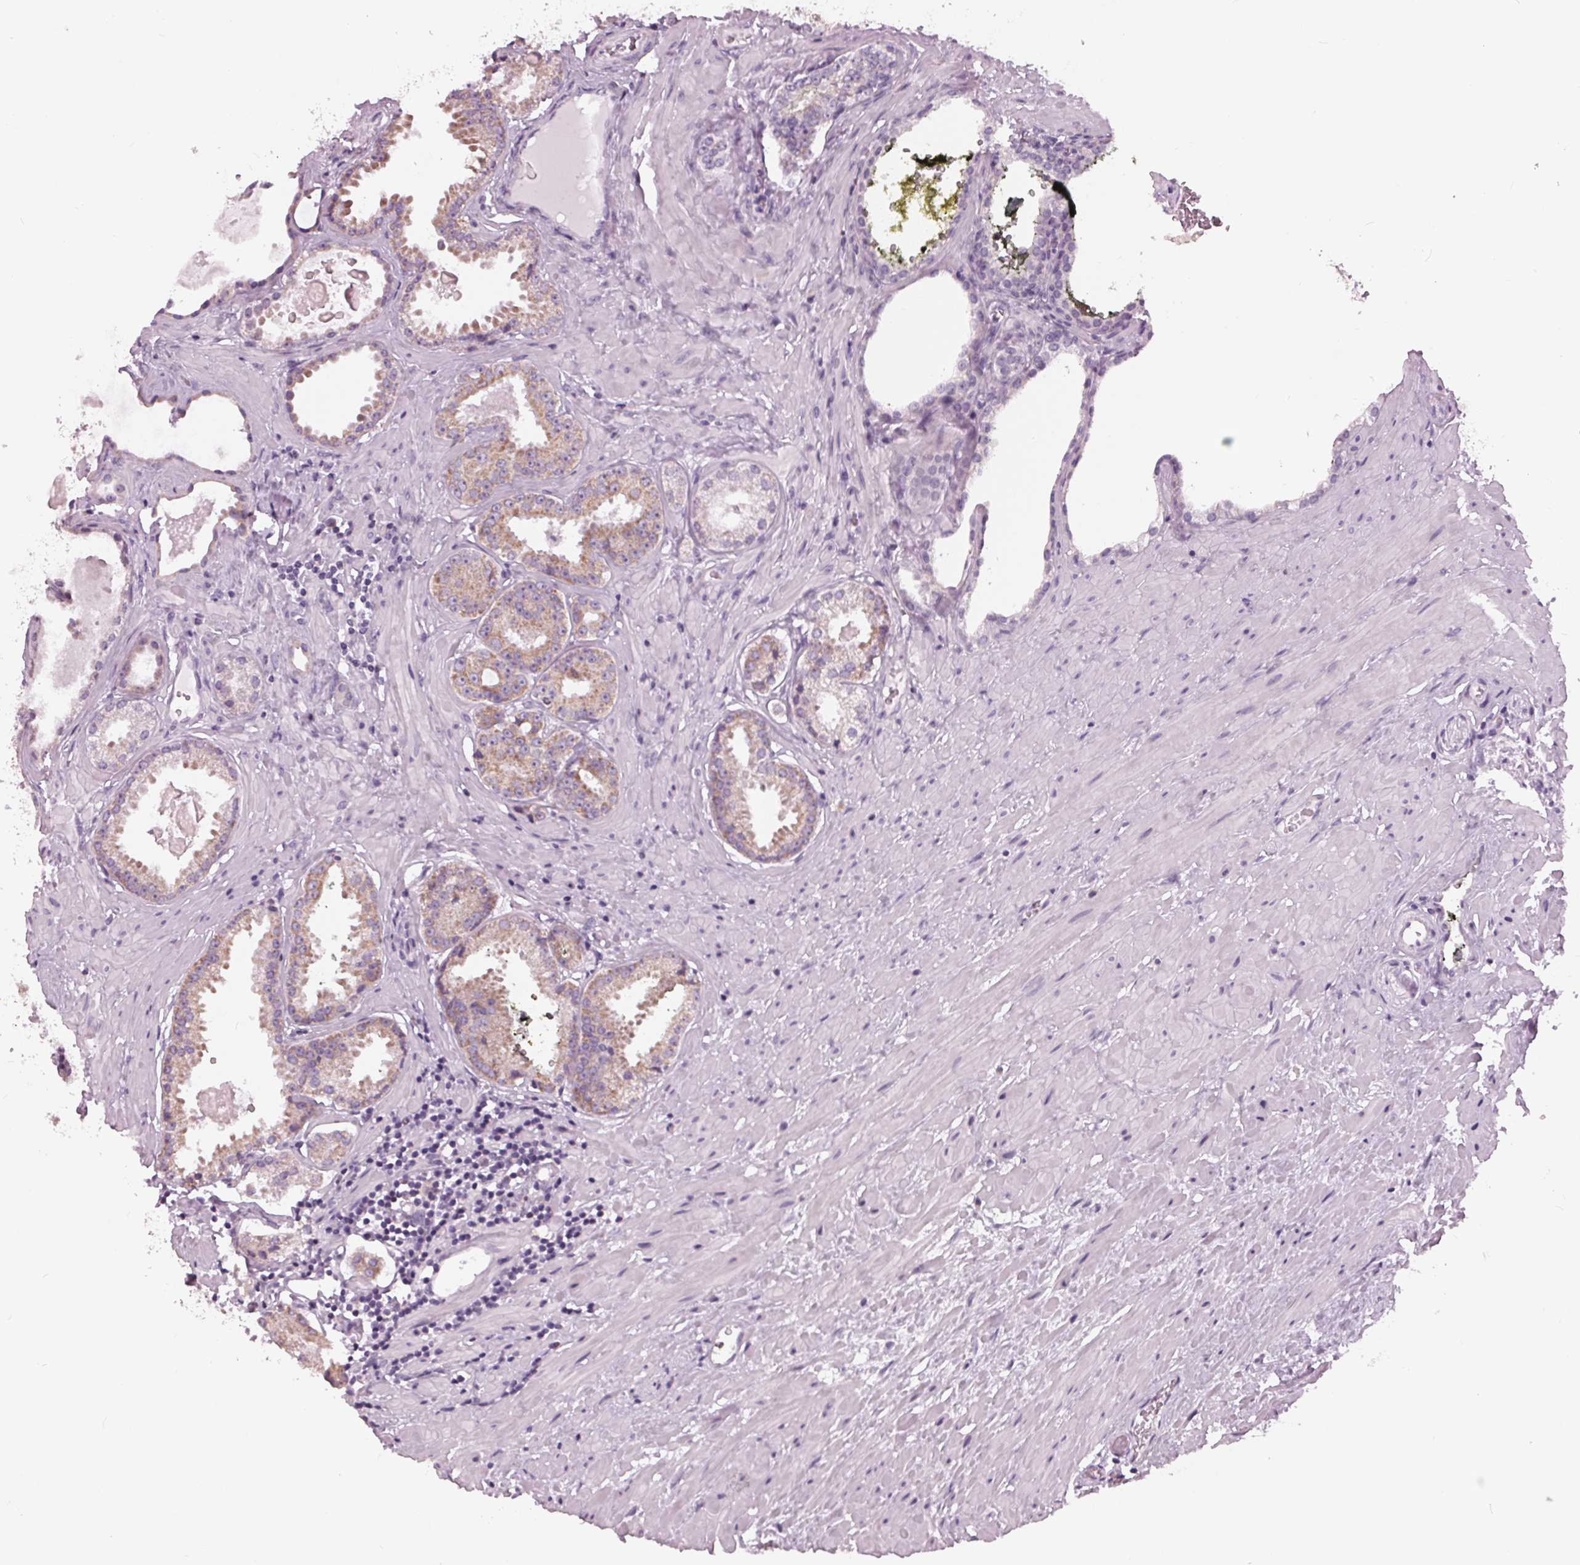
{"staining": {"intensity": "weak", "quantity": "25%-75%", "location": "cytoplasmic/membranous"}, "tissue": "prostate cancer", "cell_type": "Tumor cells", "image_type": "cancer", "snomed": [{"axis": "morphology", "description": "Adenocarcinoma, NOS"}, {"axis": "morphology", "description": "Adenocarcinoma, Low grade"}, {"axis": "topography", "description": "Prostate"}], "caption": "Immunohistochemical staining of human adenocarcinoma (prostate) displays low levels of weak cytoplasmic/membranous protein positivity in about 25%-75% of tumor cells. The protein of interest is stained brown, and the nuclei are stained in blue (DAB IHC with brightfield microscopy, high magnification).", "gene": "SAMD4A", "patient": {"sex": "male", "age": 64}}